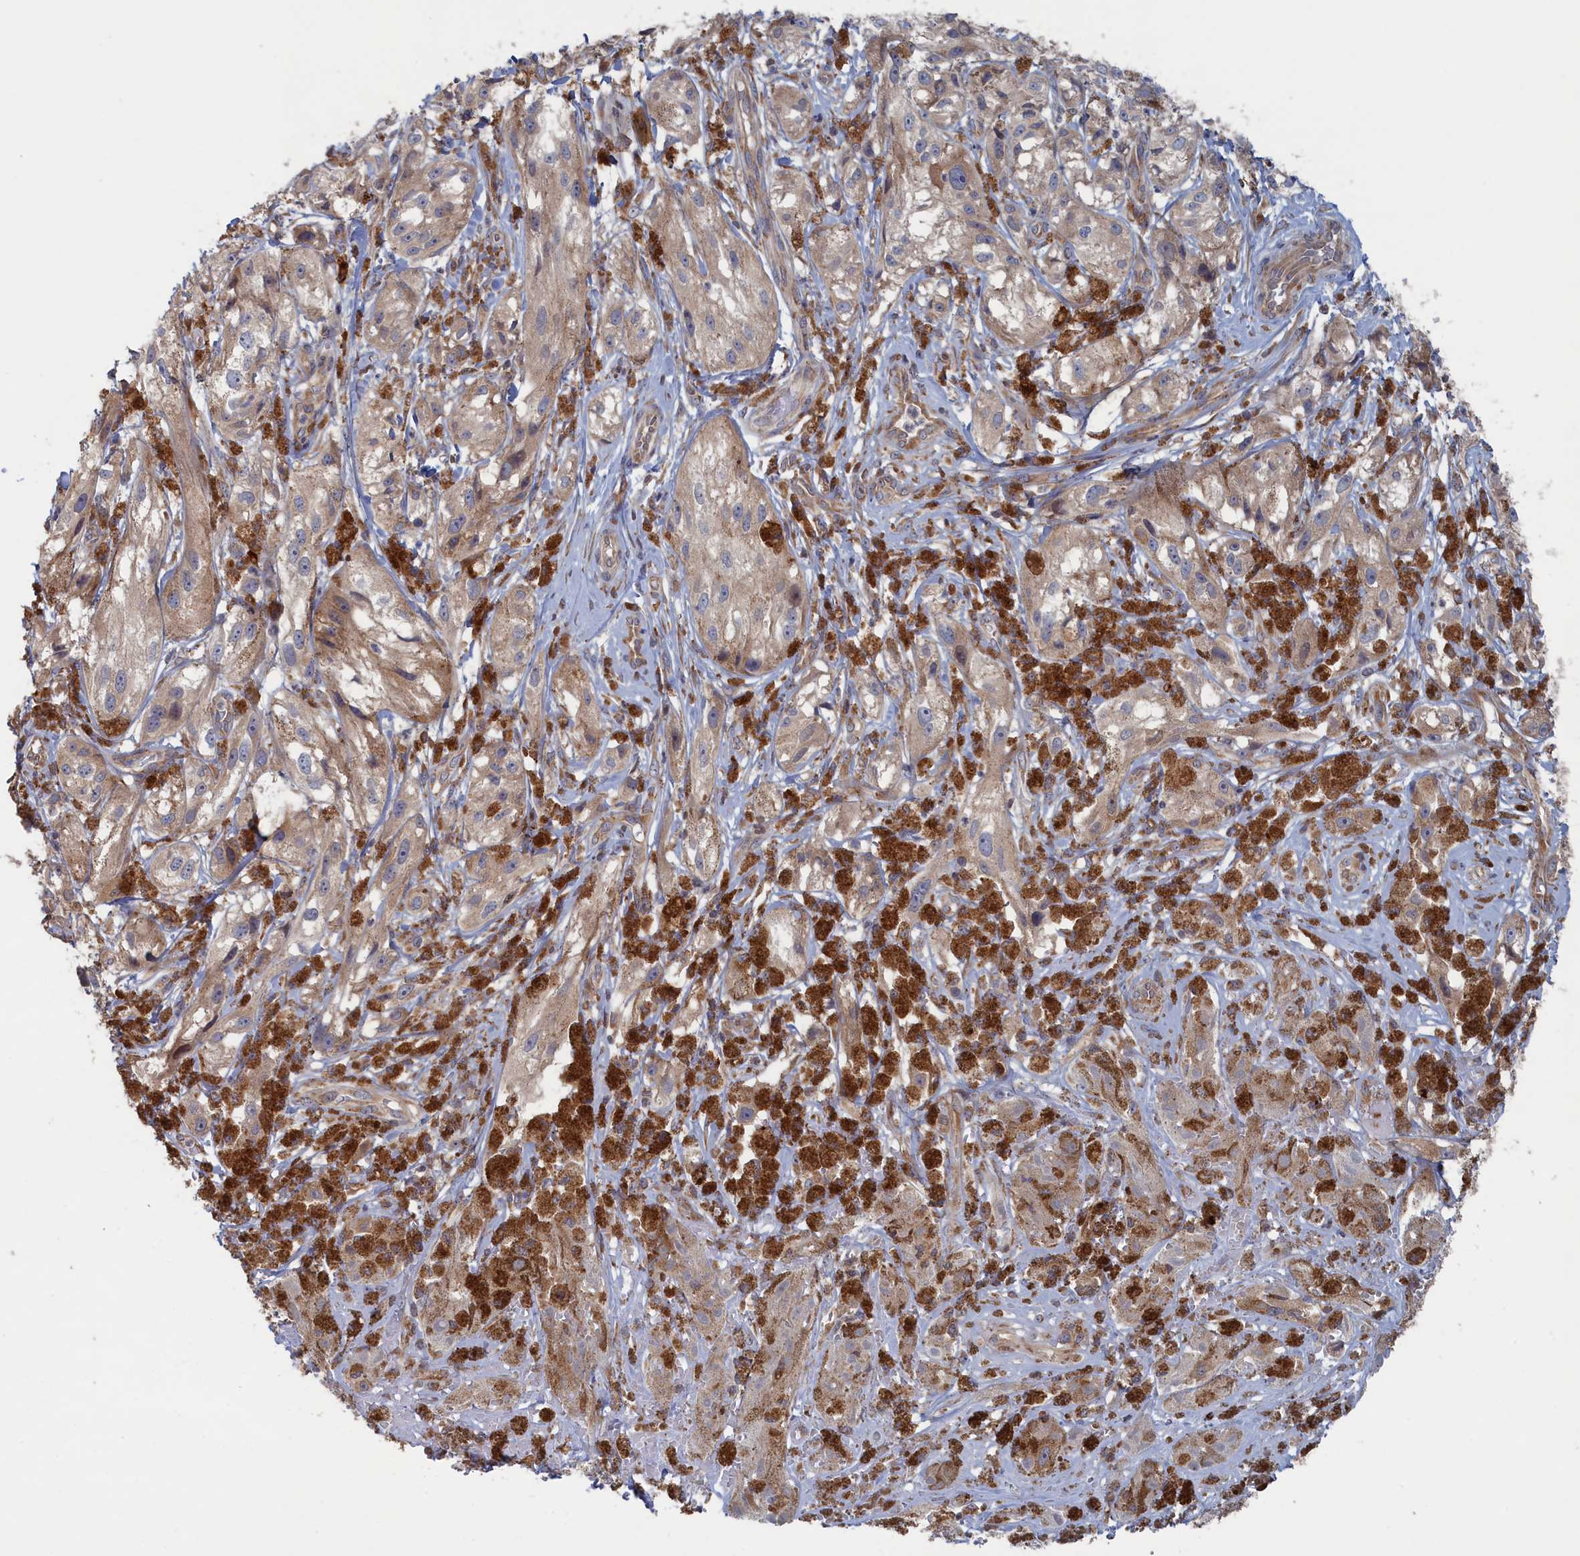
{"staining": {"intensity": "weak", "quantity": "25%-75%", "location": "cytoplasmic/membranous"}, "tissue": "melanoma", "cell_type": "Tumor cells", "image_type": "cancer", "snomed": [{"axis": "morphology", "description": "Malignant melanoma, NOS"}, {"axis": "topography", "description": "Skin"}], "caption": "Protein staining of melanoma tissue displays weak cytoplasmic/membranous positivity in about 25%-75% of tumor cells. (DAB (3,3'-diaminobenzidine) IHC with brightfield microscopy, high magnification).", "gene": "BPIFB6", "patient": {"sex": "male", "age": 88}}